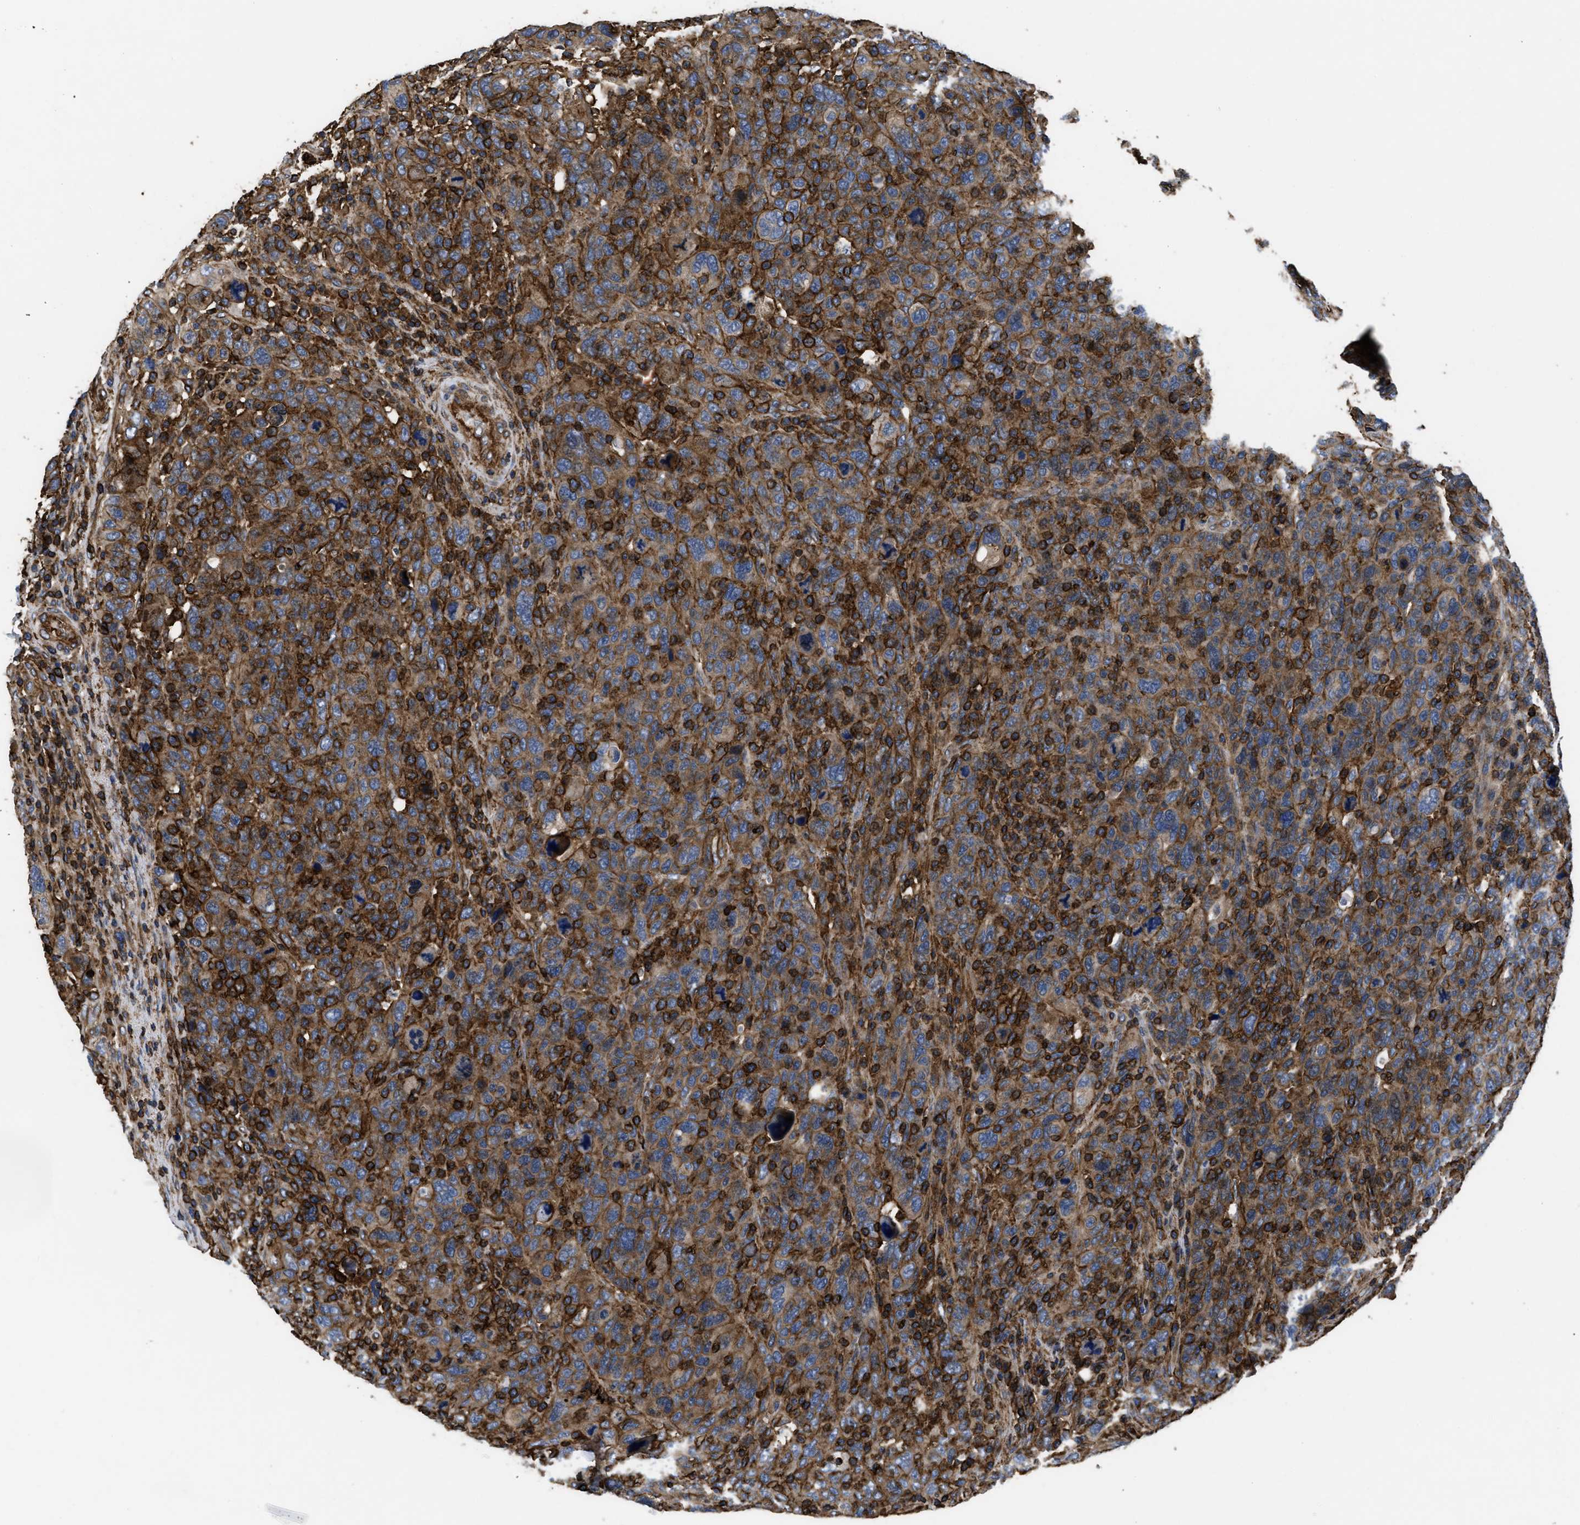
{"staining": {"intensity": "moderate", "quantity": ">75%", "location": "cytoplasmic/membranous"}, "tissue": "breast cancer", "cell_type": "Tumor cells", "image_type": "cancer", "snomed": [{"axis": "morphology", "description": "Duct carcinoma"}, {"axis": "topography", "description": "Breast"}], "caption": "This is an image of immunohistochemistry staining of breast cancer, which shows moderate positivity in the cytoplasmic/membranous of tumor cells.", "gene": "SCUBE2", "patient": {"sex": "female", "age": 37}}